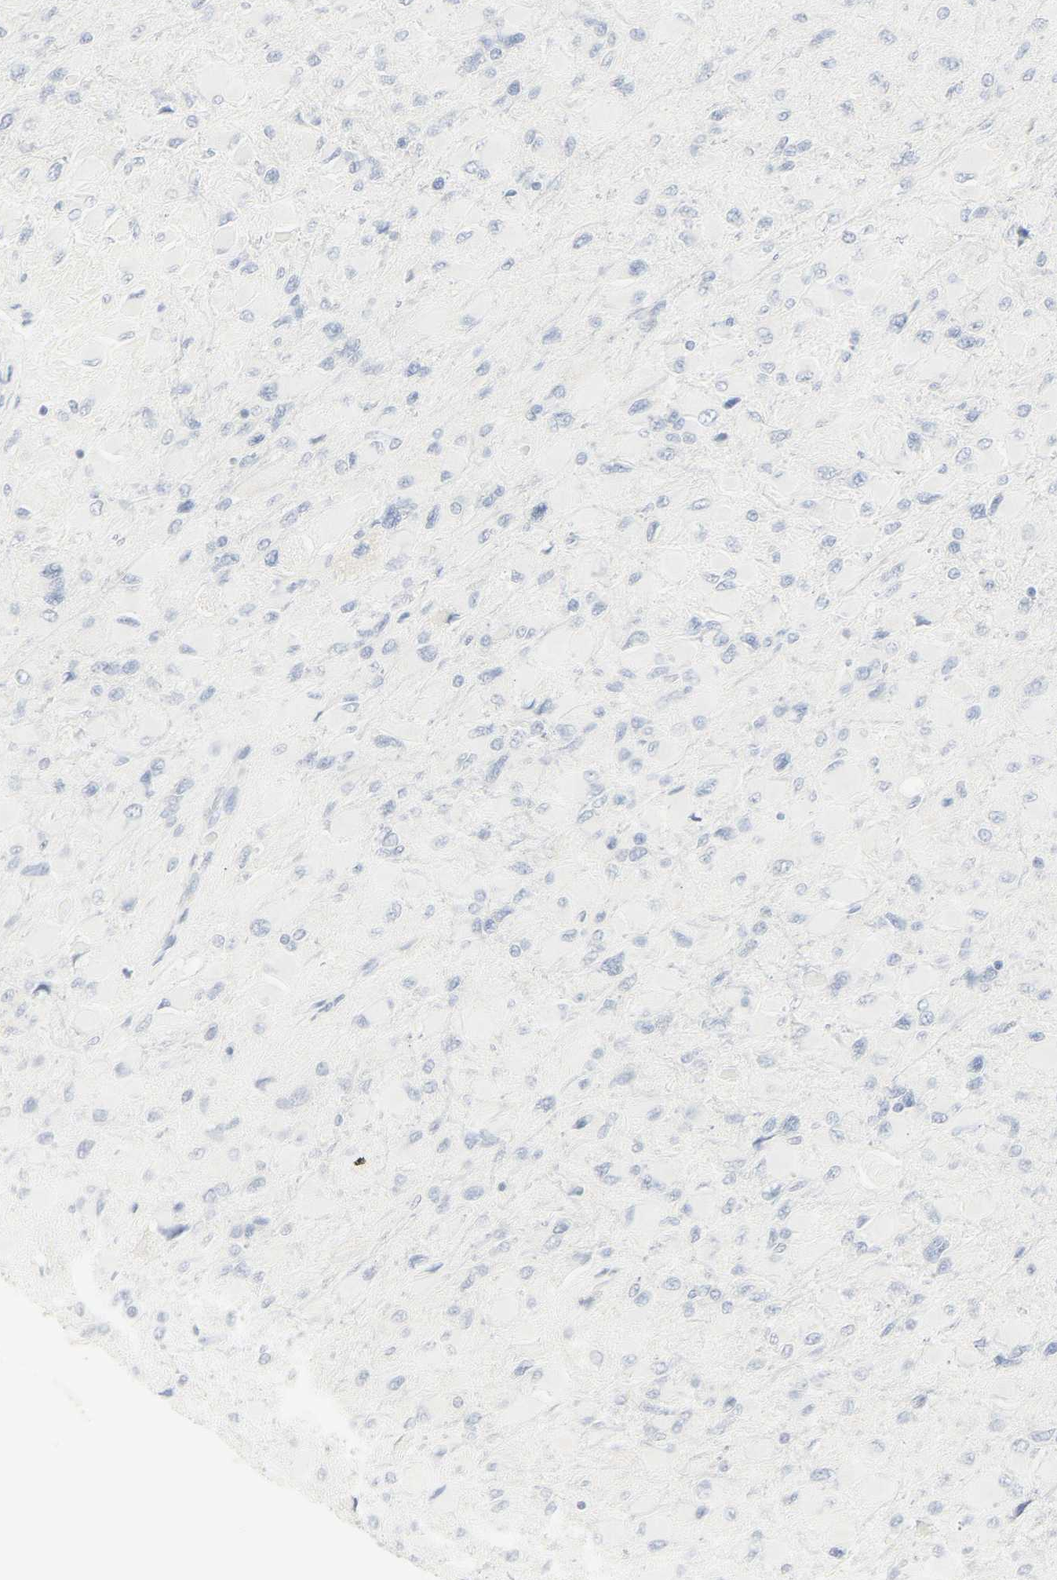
{"staining": {"intensity": "negative", "quantity": "none", "location": "none"}, "tissue": "glioma", "cell_type": "Tumor cells", "image_type": "cancer", "snomed": [{"axis": "morphology", "description": "Glioma, malignant, High grade"}, {"axis": "topography", "description": "Cerebral cortex"}], "caption": "The micrograph shows no significant staining in tumor cells of high-grade glioma (malignant). (Immunohistochemistry (ihc), brightfield microscopy, high magnification).", "gene": "CEACAM5", "patient": {"sex": "female", "age": 36}}